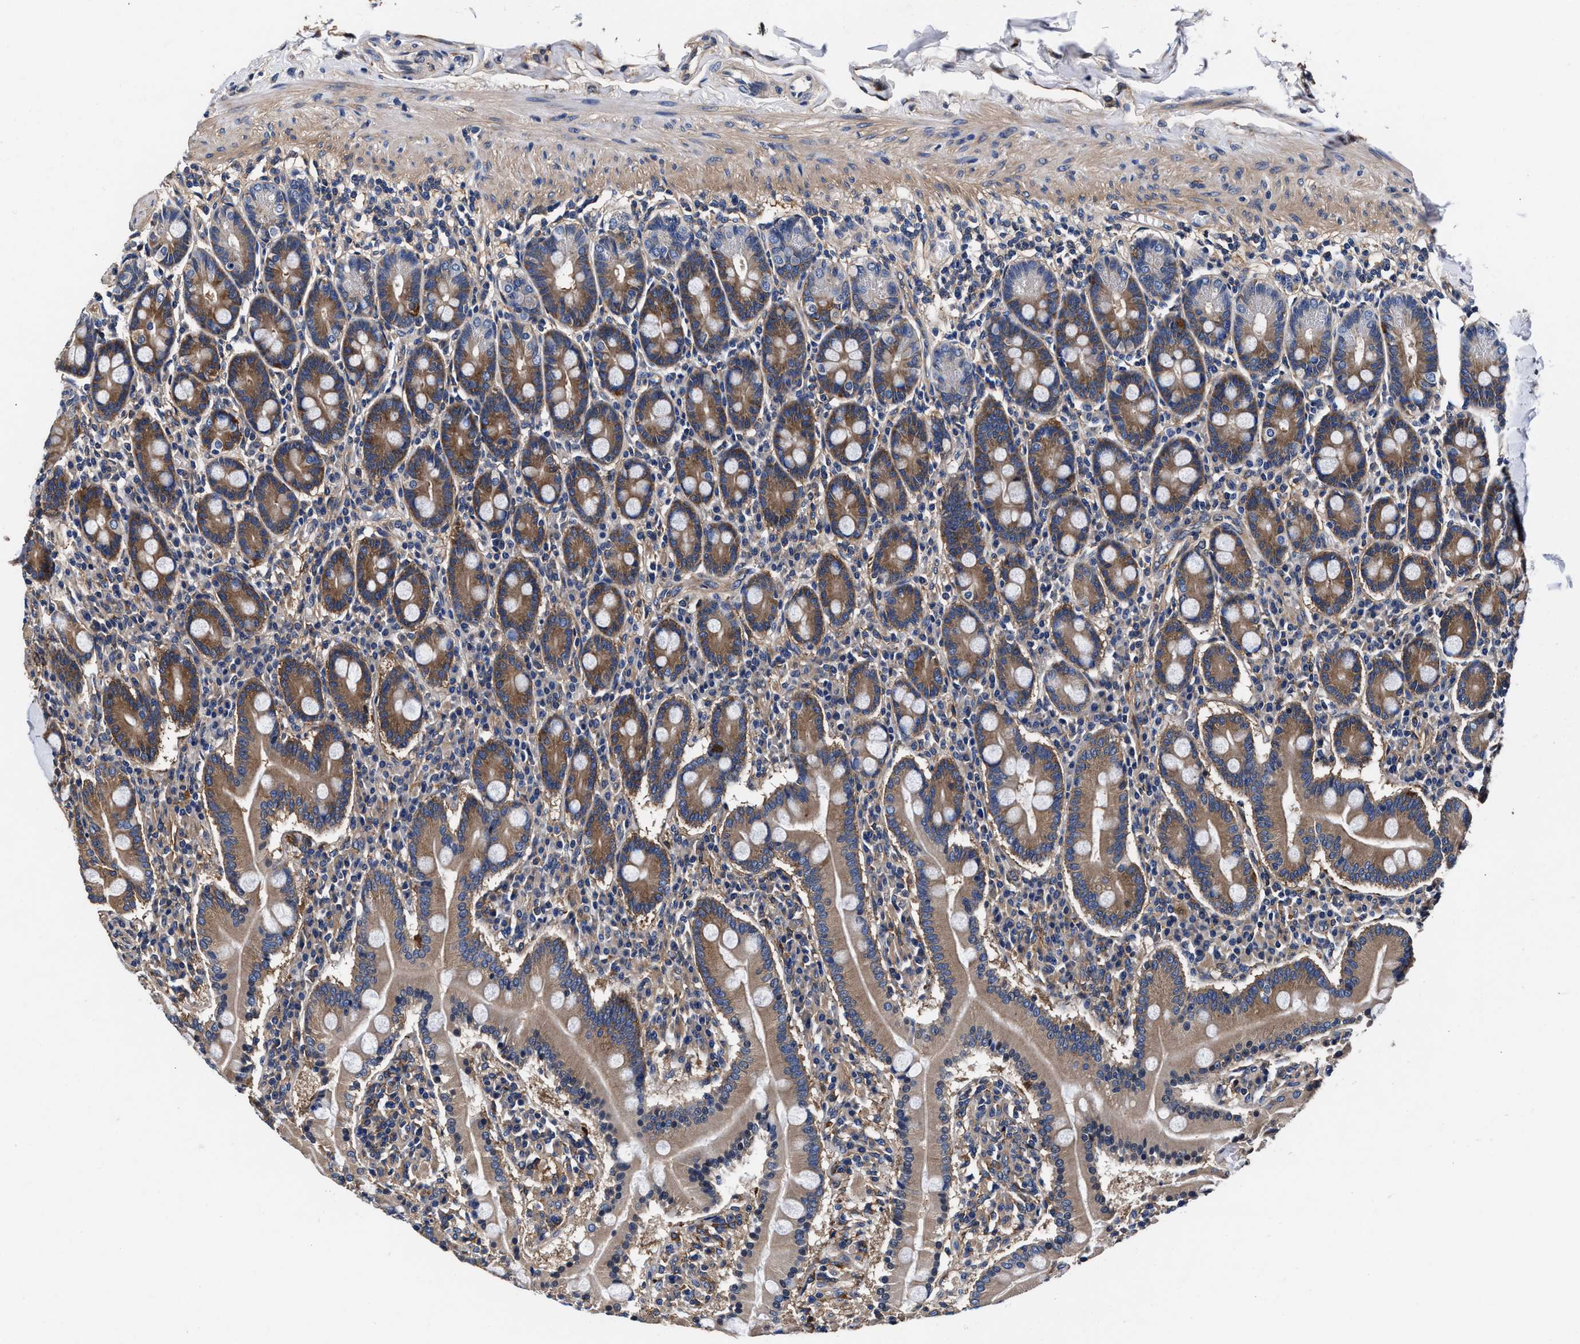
{"staining": {"intensity": "moderate", "quantity": ">75%", "location": "cytoplasmic/membranous"}, "tissue": "duodenum", "cell_type": "Glandular cells", "image_type": "normal", "snomed": [{"axis": "morphology", "description": "Normal tissue, NOS"}, {"axis": "topography", "description": "Duodenum"}], "caption": "Brown immunohistochemical staining in unremarkable human duodenum displays moderate cytoplasmic/membranous expression in about >75% of glandular cells. (Brightfield microscopy of DAB IHC at high magnification).", "gene": "SH3GL1", "patient": {"sex": "male", "age": 50}}